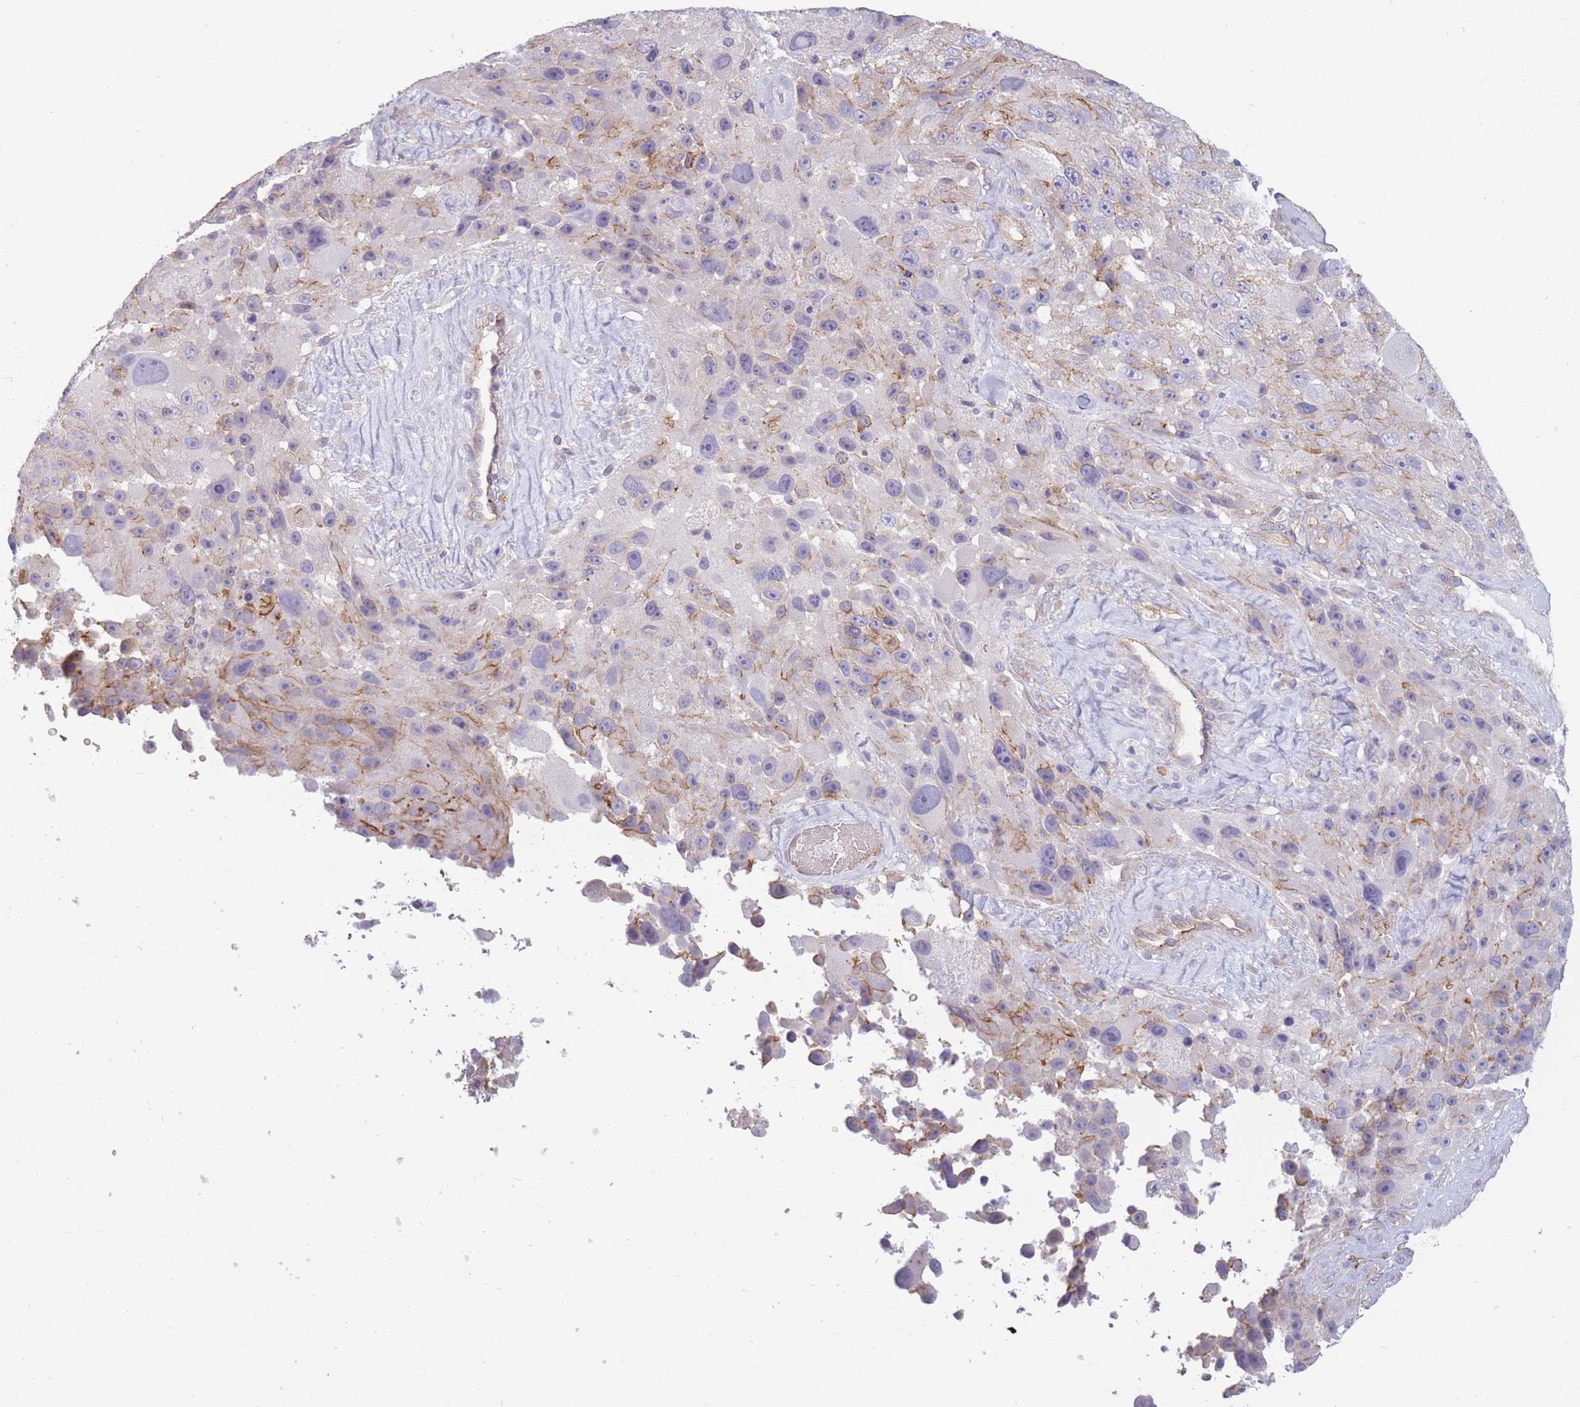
{"staining": {"intensity": "weak", "quantity": "<25%", "location": "cytoplasmic/membranous"}, "tissue": "melanoma", "cell_type": "Tumor cells", "image_type": "cancer", "snomed": [{"axis": "morphology", "description": "Malignant melanoma, Metastatic site"}, {"axis": "topography", "description": "Lymph node"}], "caption": "An image of malignant melanoma (metastatic site) stained for a protein reveals no brown staining in tumor cells. (Immunohistochemistry (ihc), brightfield microscopy, high magnification).", "gene": "ADD1", "patient": {"sex": "male", "age": 62}}